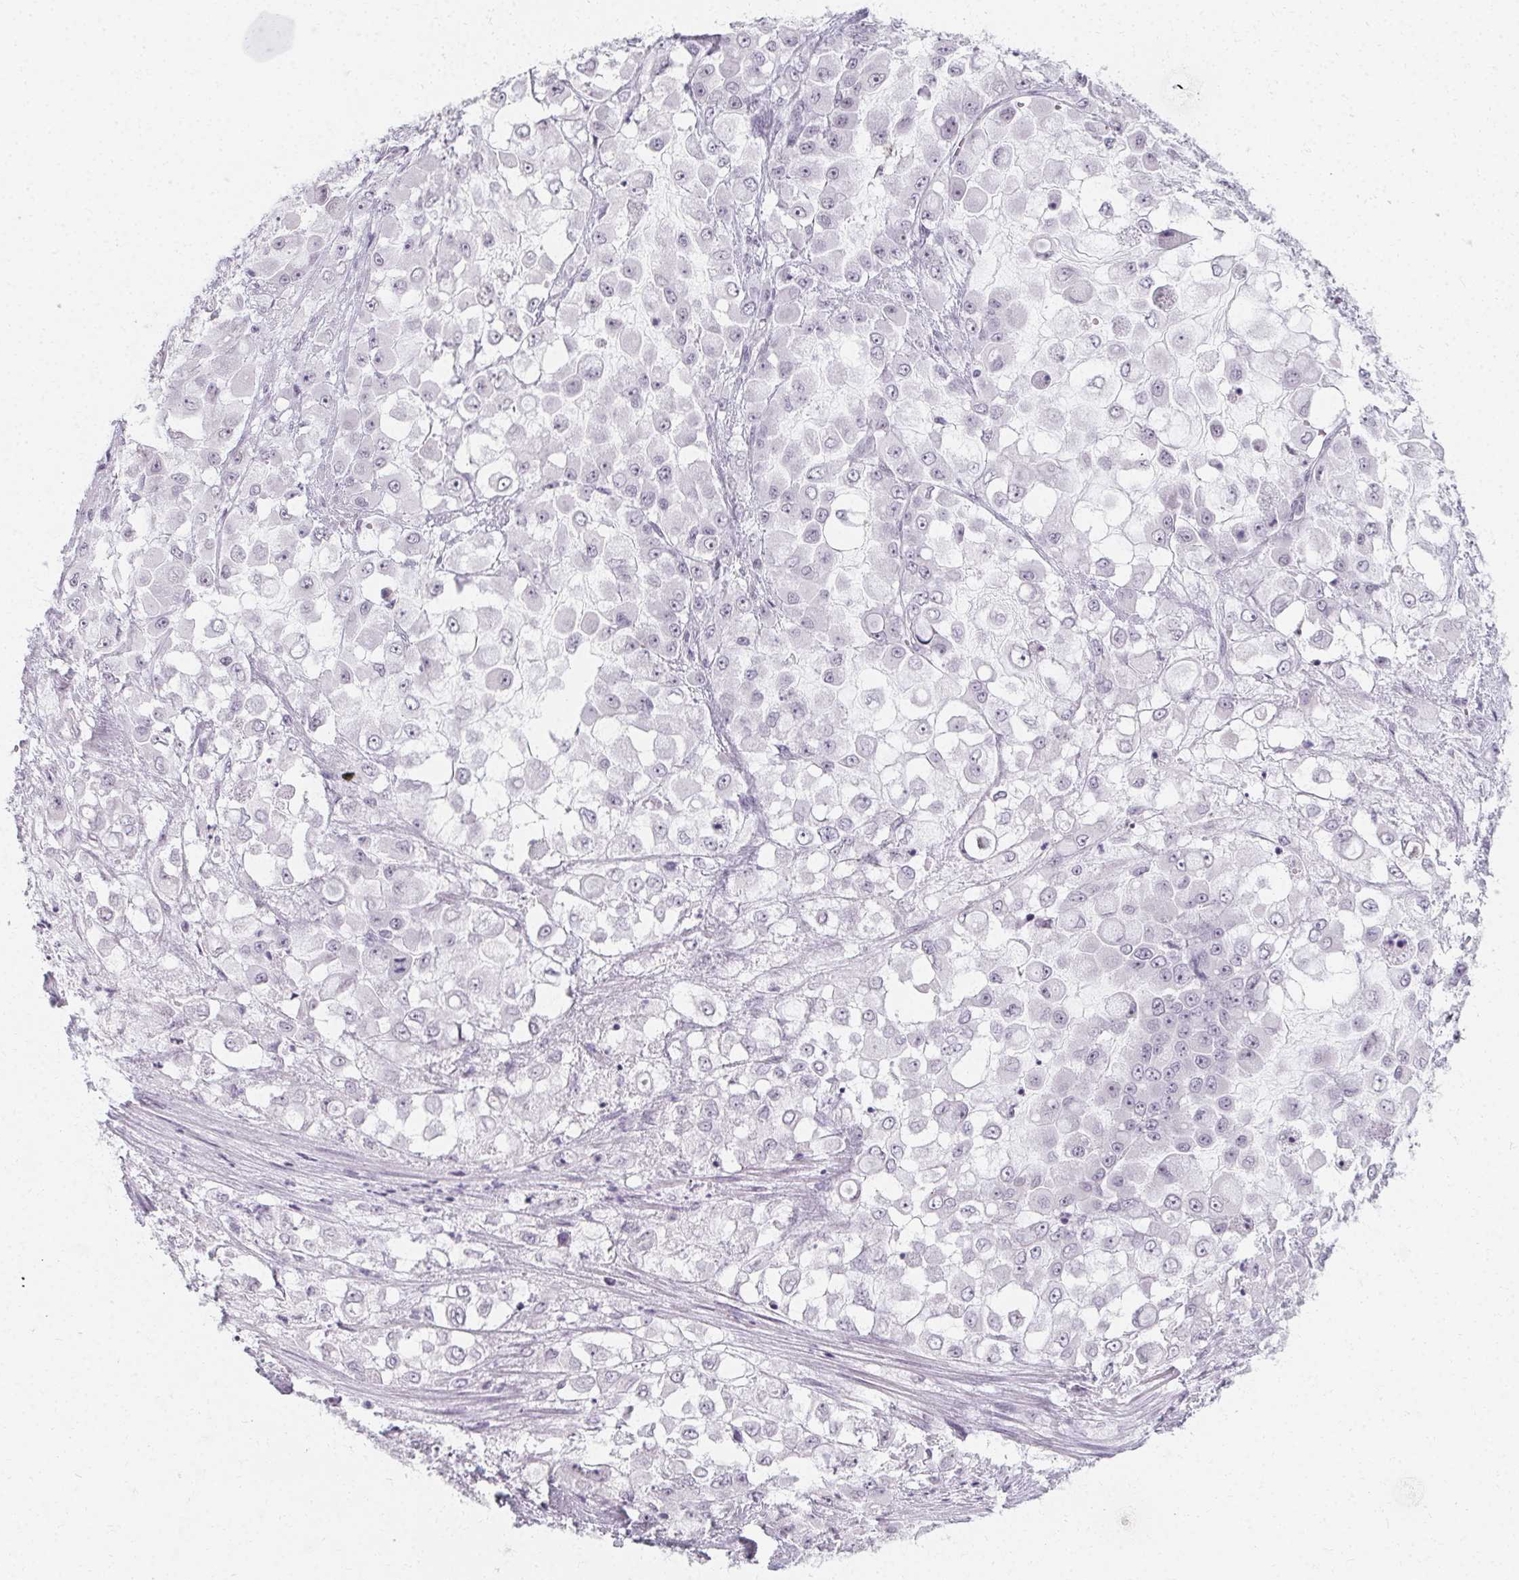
{"staining": {"intensity": "negative", "quantity": "none", "location": "none"}, "tissue": "stomach cancer", "cell_type": "Tumor cells", "image_type": "cancer", "snomed": [{"axis": "morphology", "description": "Adenocarcinoma, NOS"}, {"axis": "topography", "description": "Stomach"}], "caption": "A micrograph of stomach cancer (adenocarcinoma) stained for a protein exhibits no brown staining in tumor cells.", "gene": "SYNPR", "patient": {"sex": "female", "age": 76}}